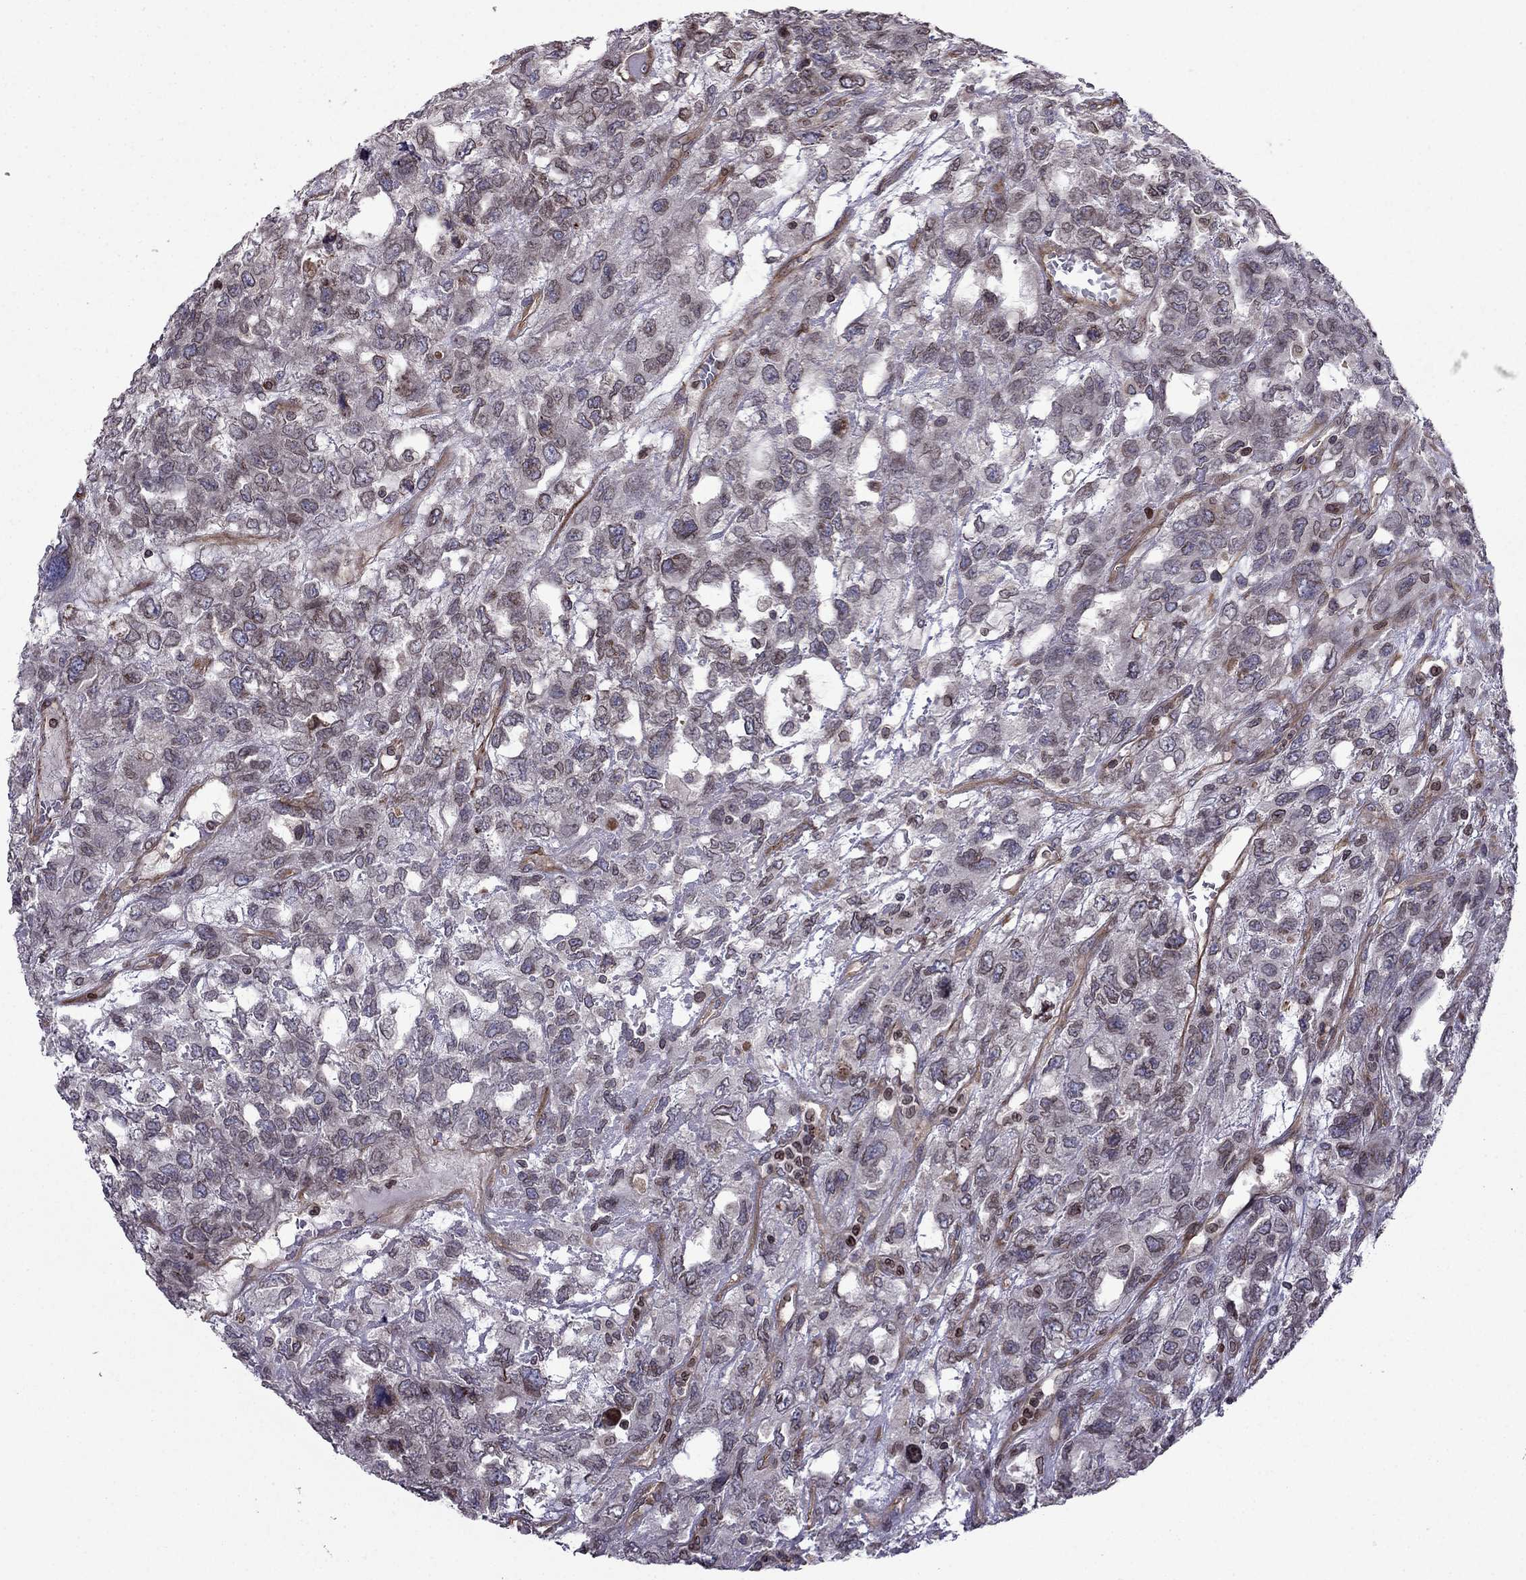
{"staining": {"intensity": "negative", "quantity": "none", "location": "none"}, "tissue": "testis cancer", "cell_type": "Tumor cells", "image_type": "cancer", "snomed": [{"axis": "morphology", "description": "Seminoma, NOS"}, {"axis": "topography", "description": "Testis"}], "caption": "IHC image of neoplastic tissue: human testis seminoma stained with DAB (3,3'-diaminobenzidine) demonstrates no significant protein staining in tumor cells.", "gene": "CDC42BPA", "patient": {"sex": "male", "age": 52}}